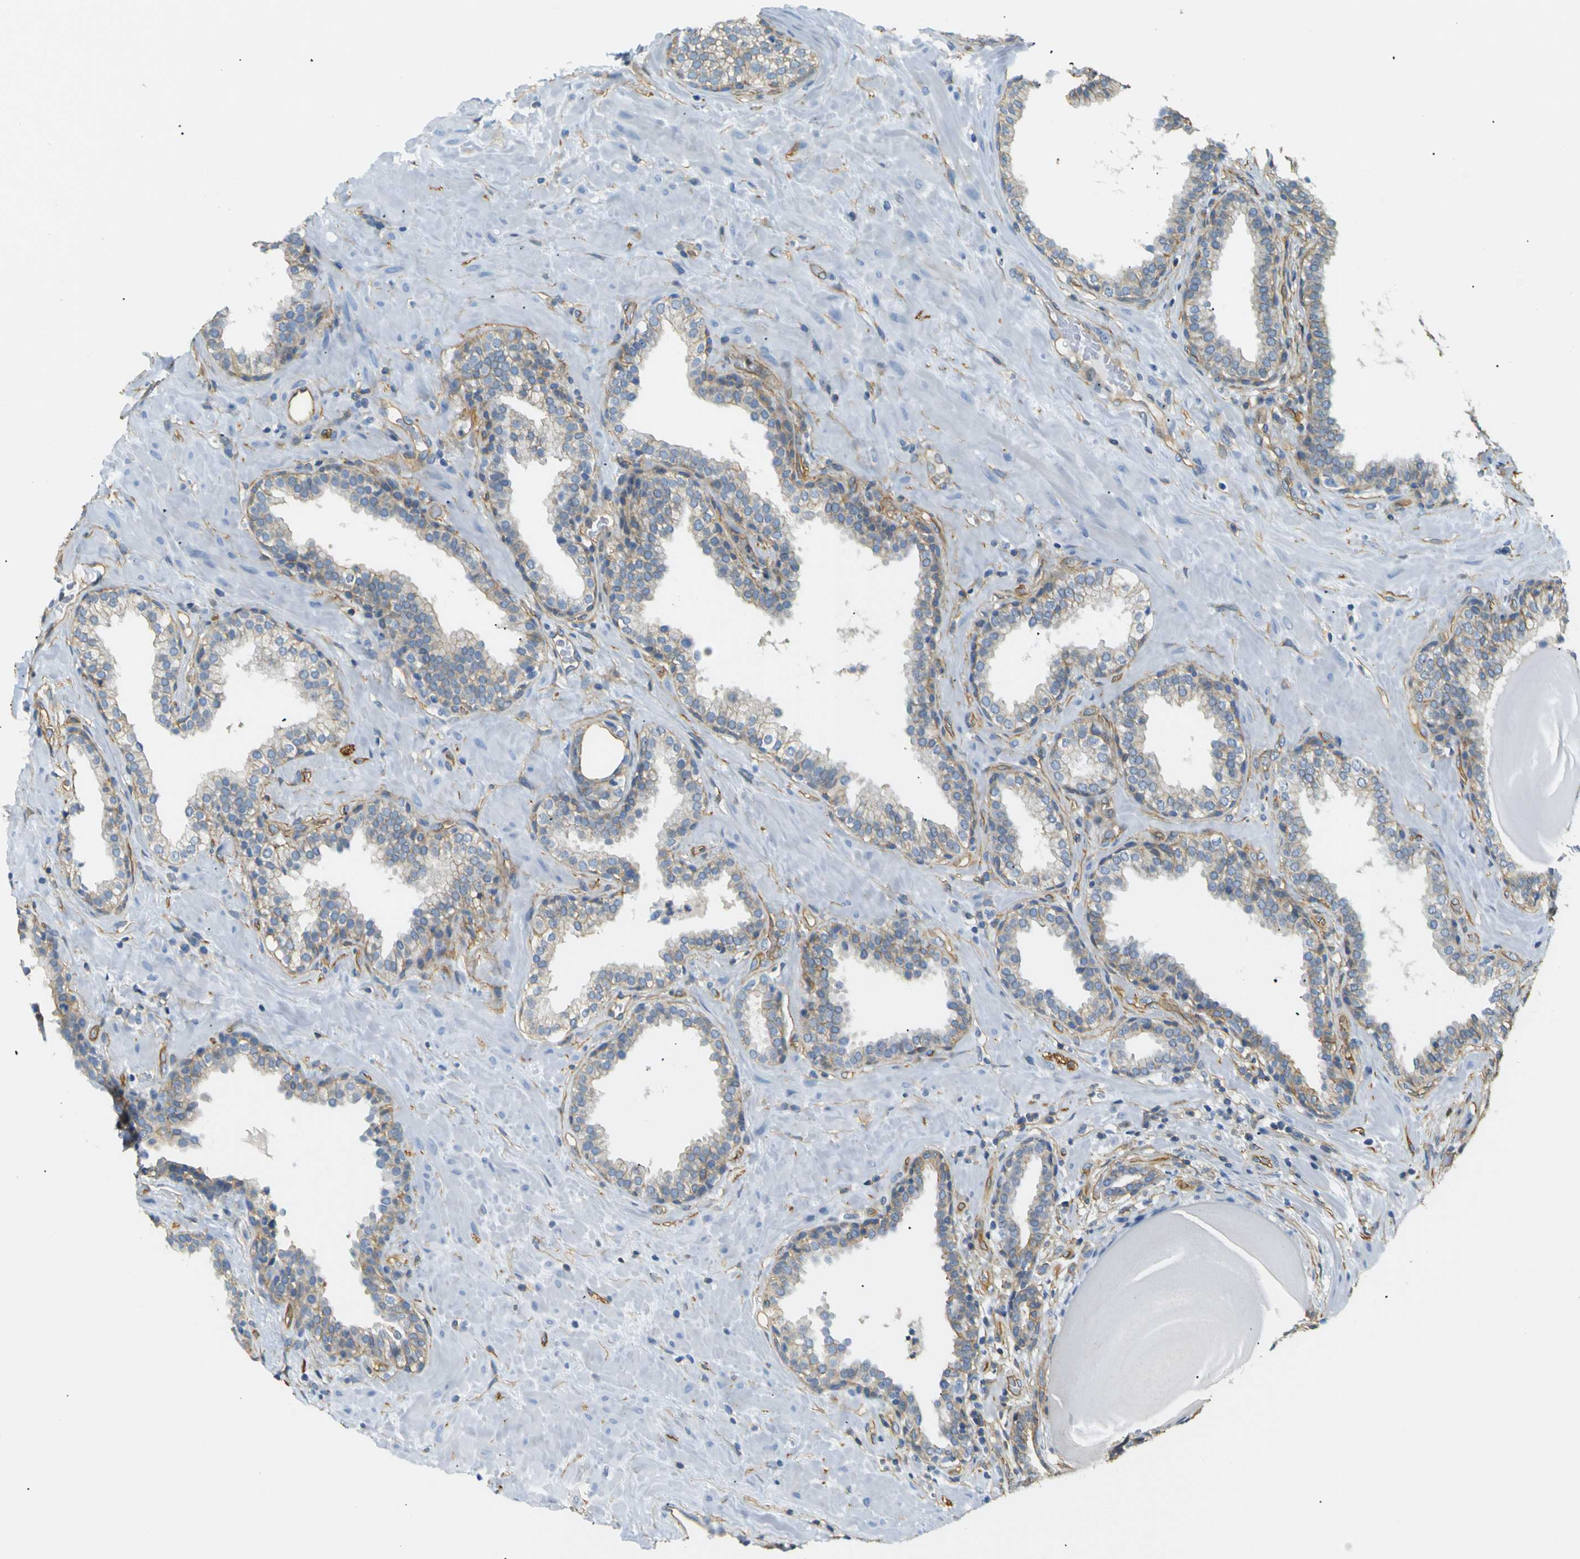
{"staining": {"intensity": "moderate", "quantity": "25%-75%", "location": "cytoplasmic/membranous"}, "tissue": "prostate", "cell_type": "Glandular cells", "image_type": "normal", "snomed": [{"axis": "morphology", "description": "Normal tissue, NOS"}, {"axis": "topography", "description": "Prostate"}], "caption": "Approximately 25%-75% of glandular cells in unremarkable human prostate exhibit moderate cytoplasmic/membranous protein staining as visualized by brown immunohistochemical staining.", "gene": "SPTBN1", "patient": {"sex": "male", "age": 51}}